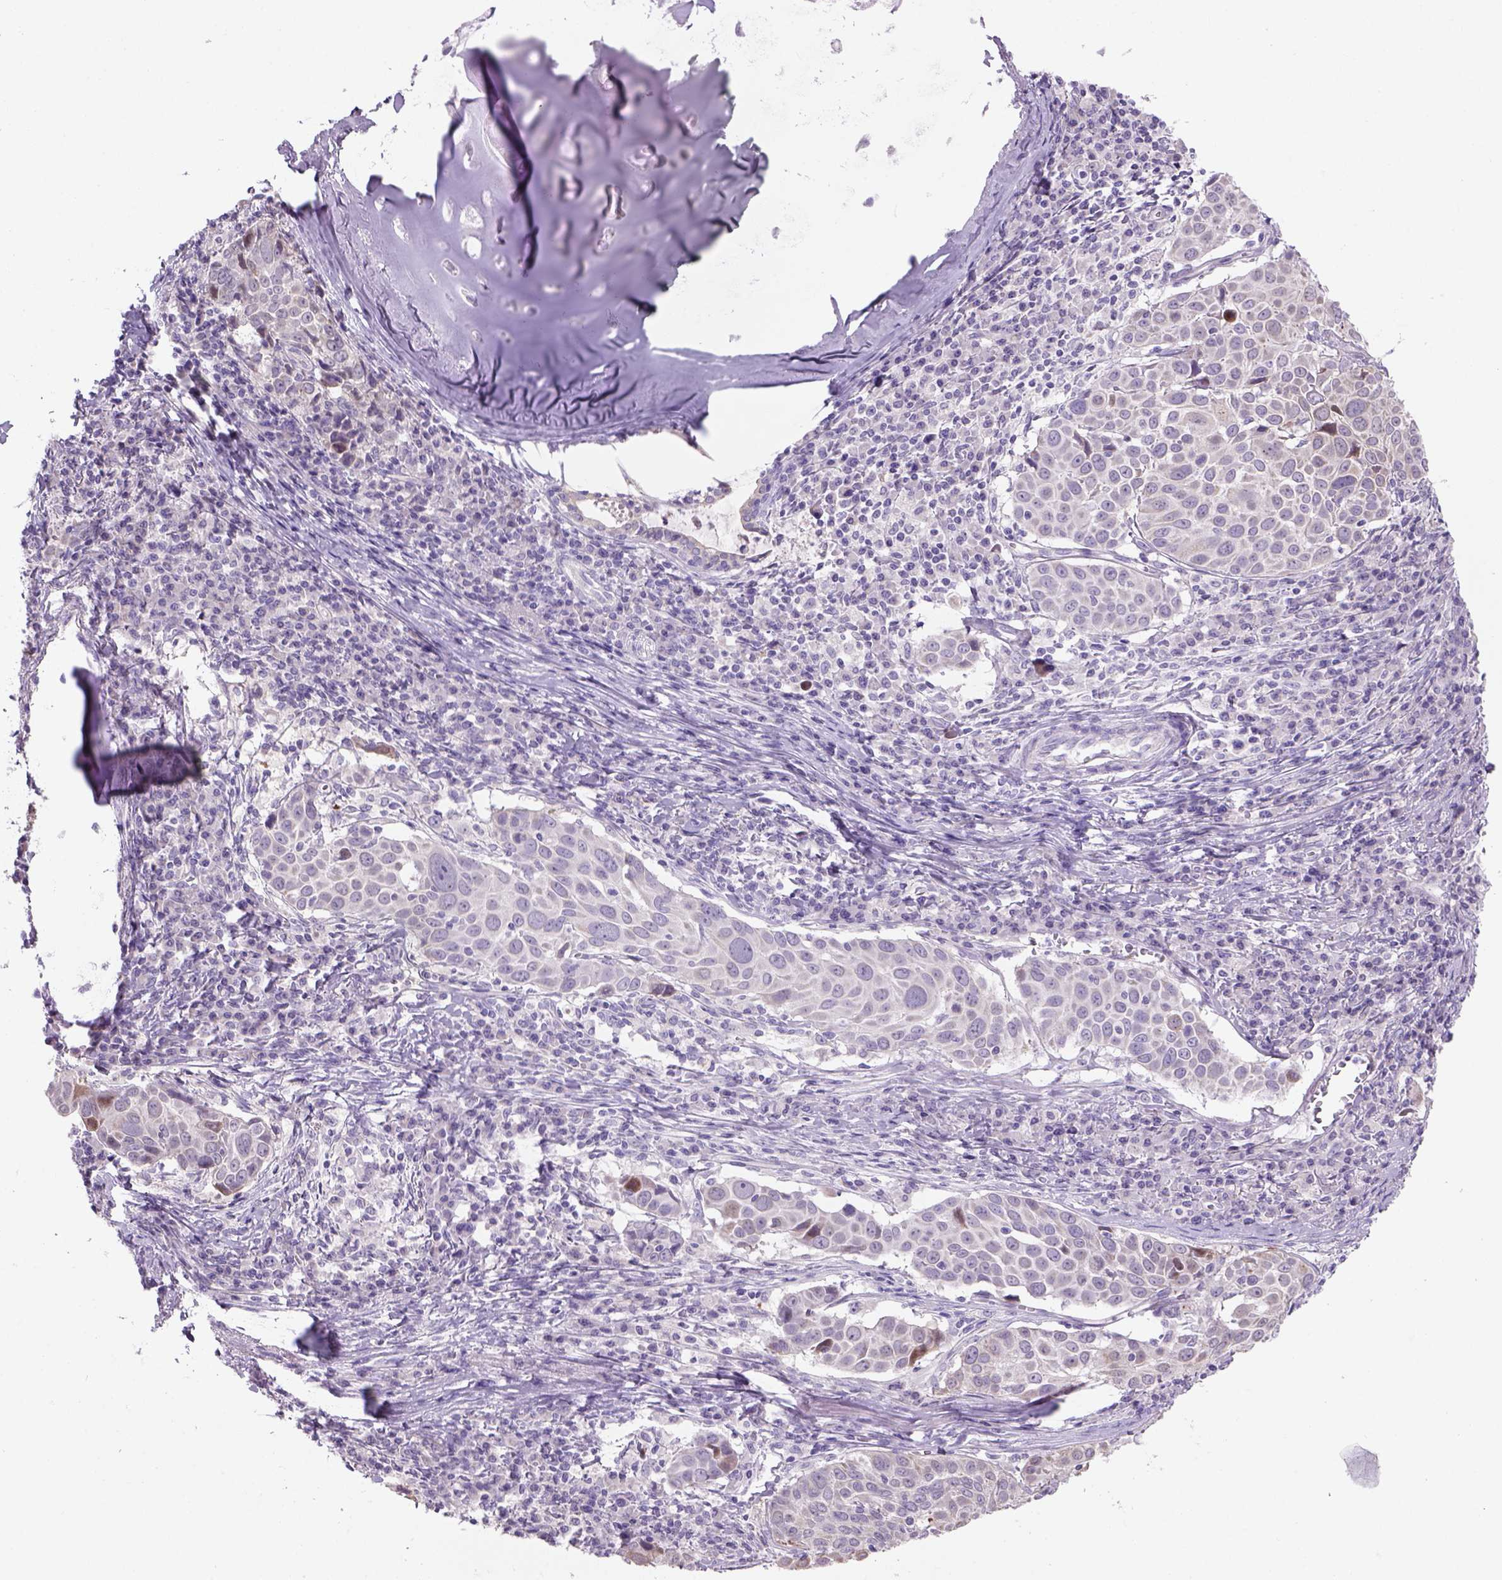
{"staining": {"intensity": "weak", "quantity": "<25%", "location": "cytoplasmic/membranous"}, "tissue": "lung cancer", "cell_type": "Tumor cells", "image_type": "cancer", "snomed": [{"axis": "morphology", "description": "Squamous cell carcinoma, NOS"}, {"axis": "topography", "description": "Lung"}], "caption": "This image is of lung squamous cell carcinoma stained with immunohistochemistry (IHC) to label a protein in brown with the nuclei are counter-stained blue. There is no expression in tumor cells.", "gene": "ADGRV1", "patient": {"sex": "male", "age": 57}}